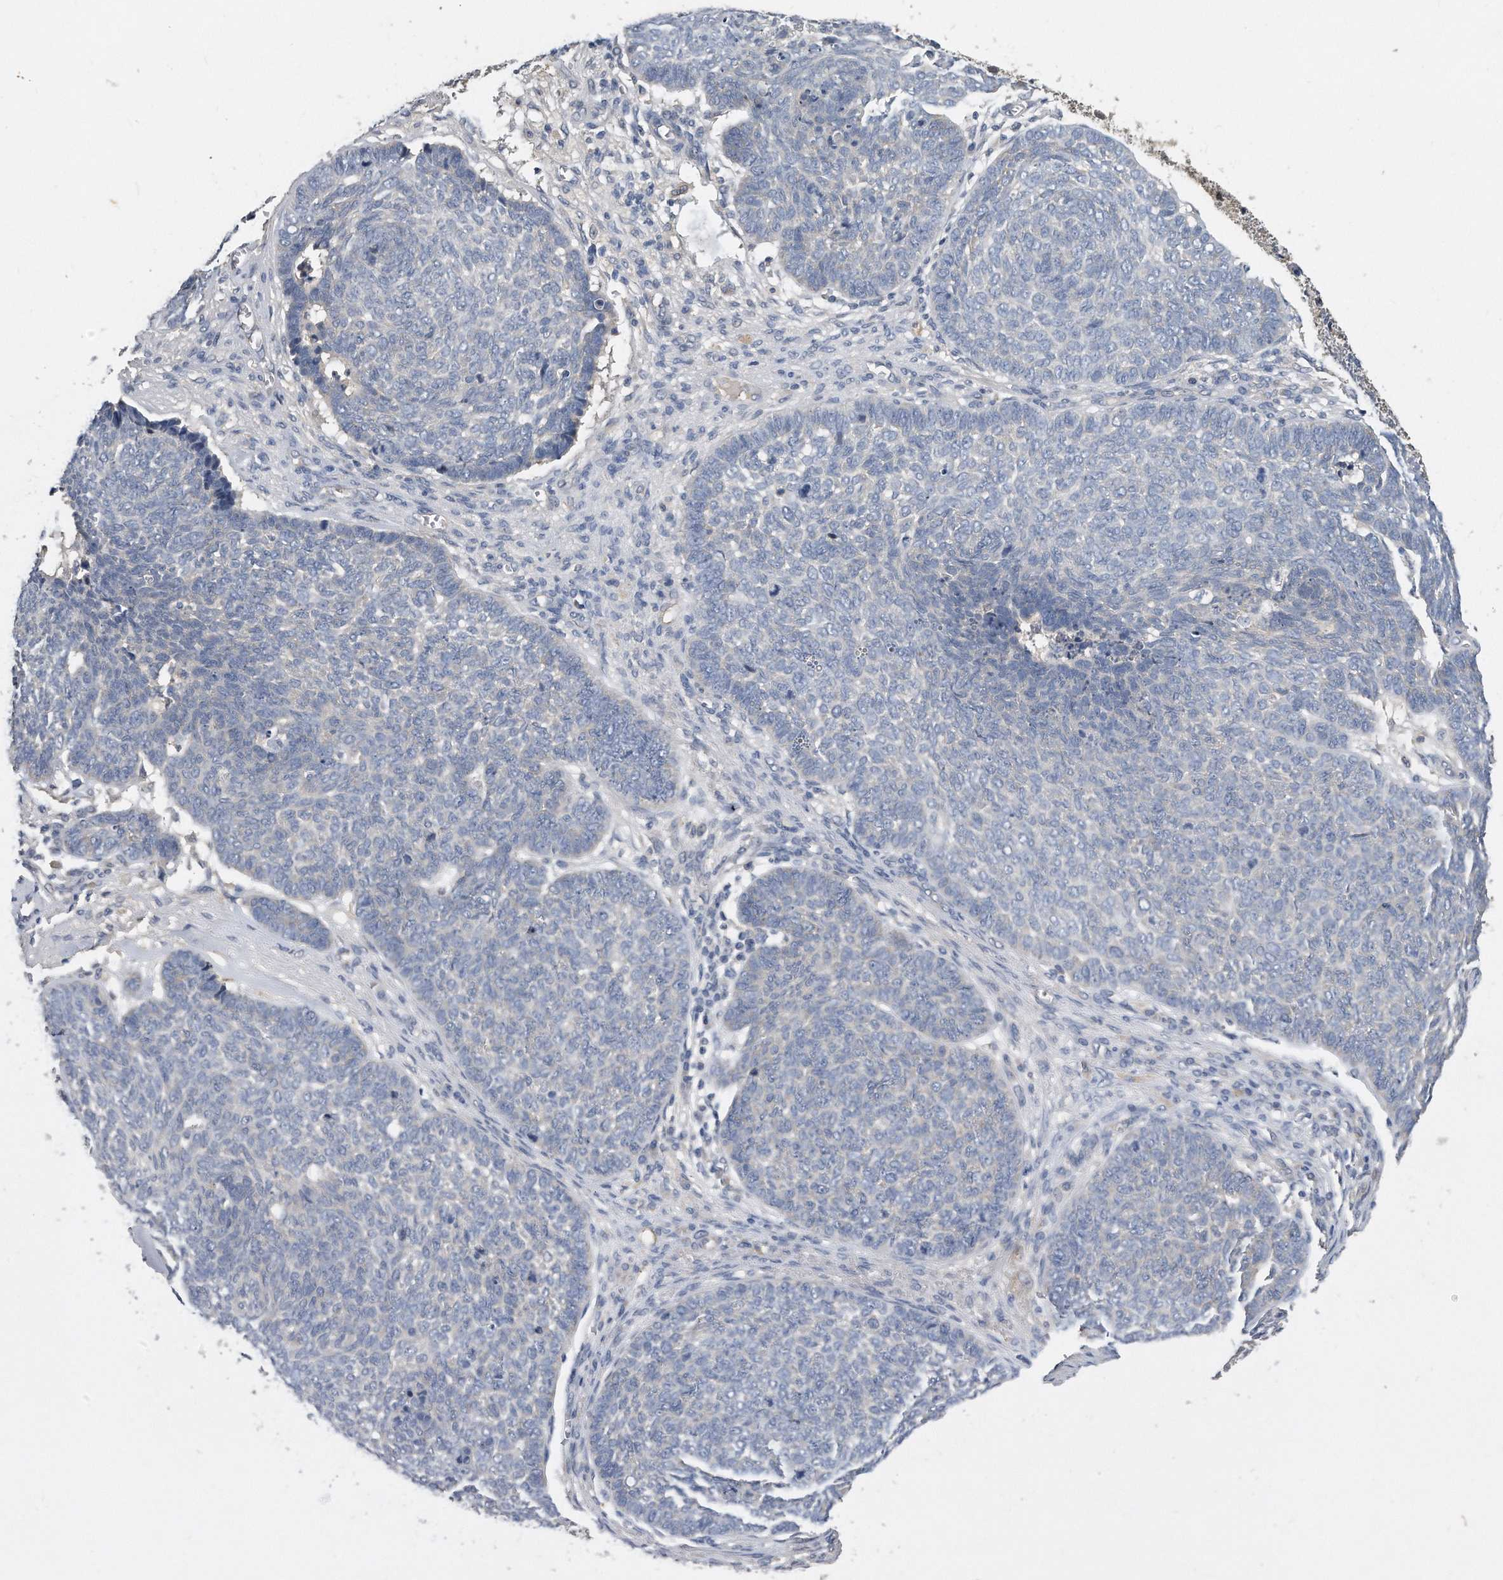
{"staining": {"intensity": "negative", "quantity": "none", "location": "none"}, "tissue": "skin cancer", "cell_type": "Tumor cells", "image_type": "cancer", "snomed": [{"axis": "morphology", "description": "Basal cell carcinoma"}, {"axis": "topography", "description": "Skin"}], "caption": "Tumor cells show no significant protein staining in skin cancer (basal cell carcinoma).", "gene": "HOMER3", "patient": {"sex": "male", "age": 84}}